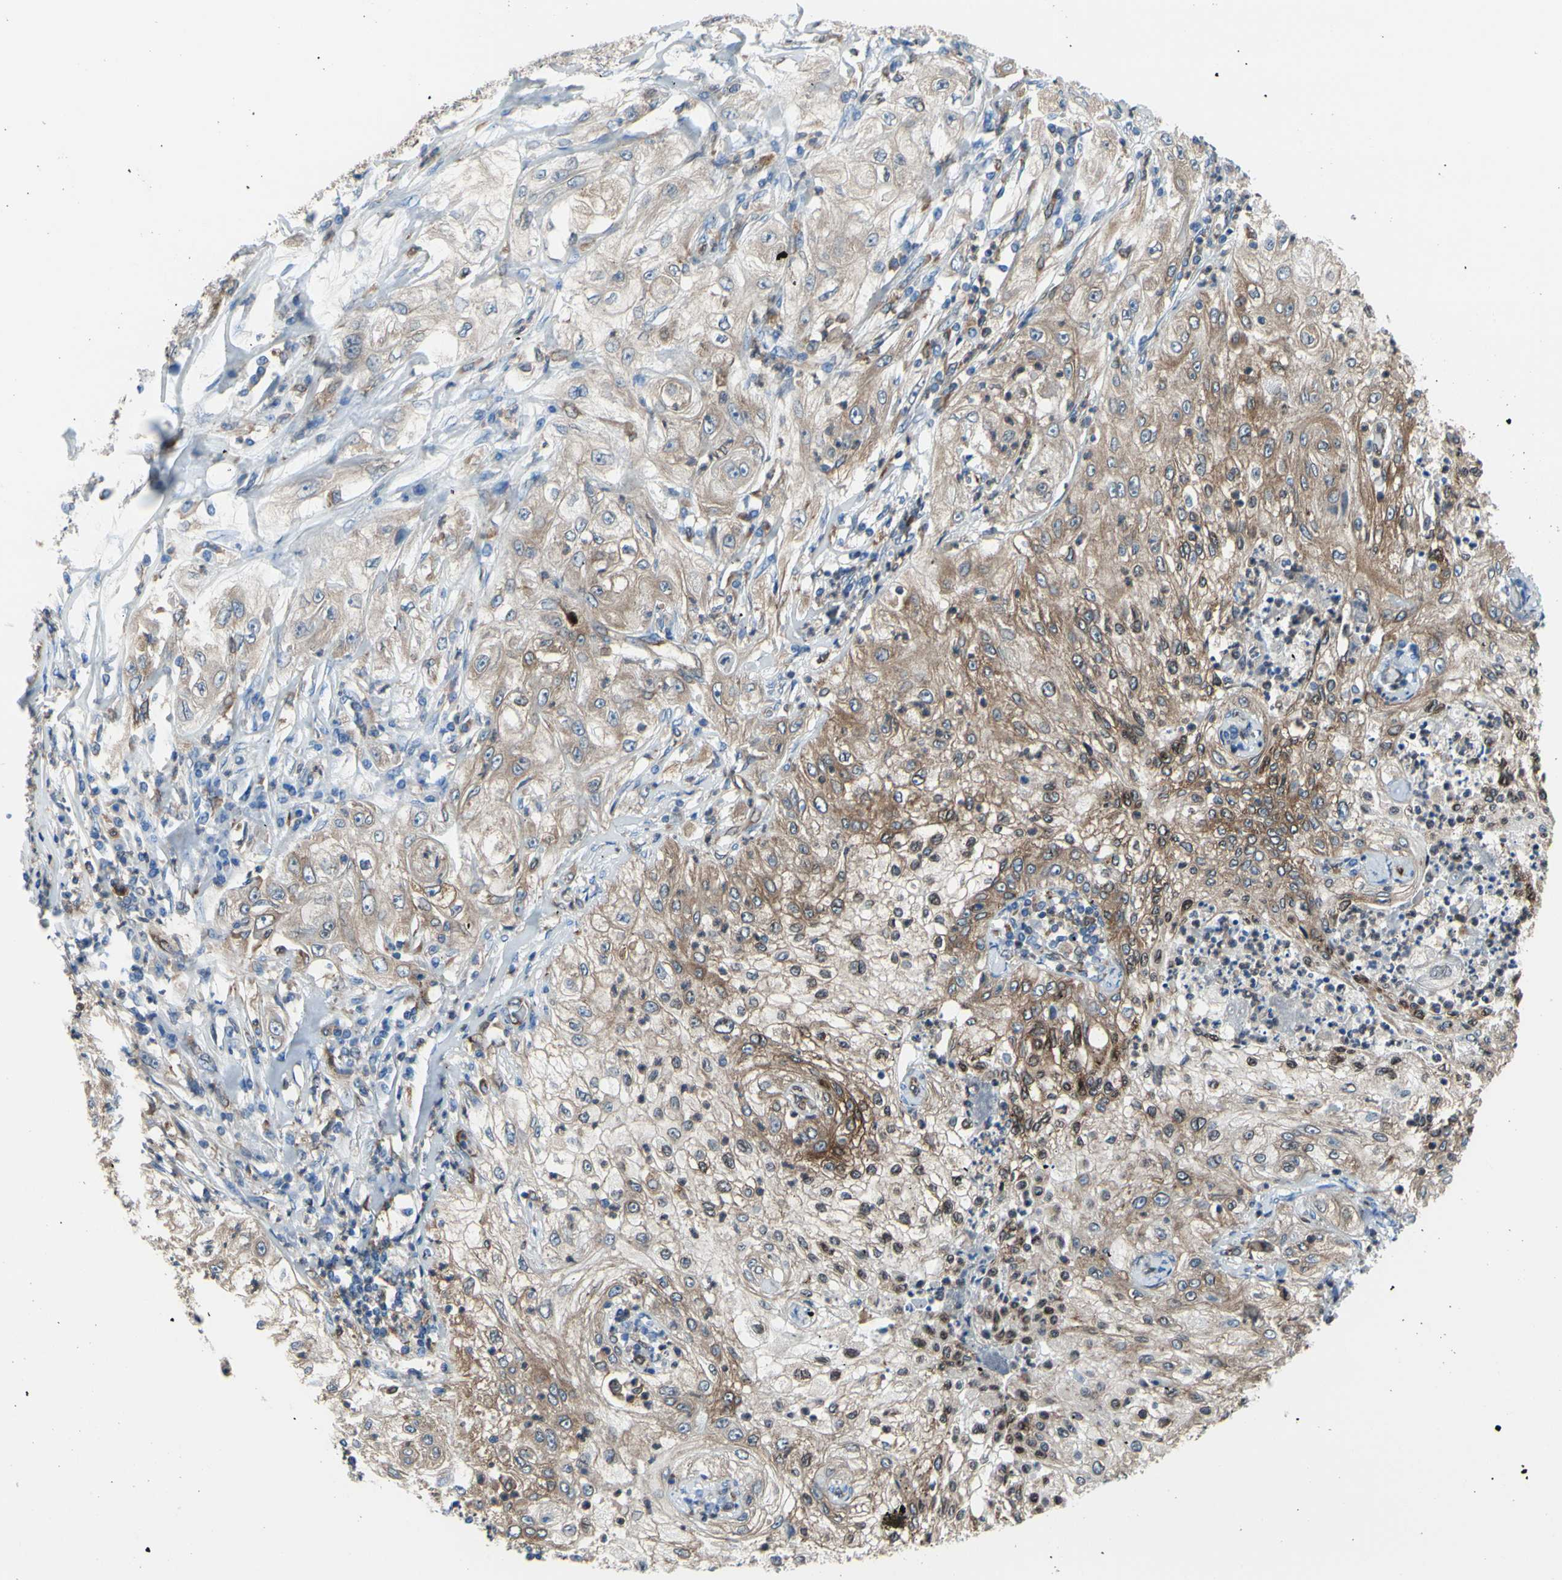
{"staining": {"intensity": "moderate", "quantity": "25%-75%", "location": "cytoplasmic/membranous"}, "tissue": "lung cancer", "cell_type": "Tumor cells", "image_type": "cancer", "snomed": [{"axis": "morphology", "description": "Inflammation, NOS"}, {"axis": "morphology", "description": "Squamous cell carcinoma, NOS"}, {"axis": "topography", "description": "Lymph node"}, {"axis": "topography", "description": "Soft tissue"}, {"axis": "topography", "description": "Lung"}], "caption": "Human lung cancer (squamous cell carcinoma) stained for a protein (brown) demonstrates moderate cytoplasmic/membranous positive expression in approximately 25%-75% of tumor cells.", "gene": "MGST2", "patient": {"sex": "male", "age": 66}}